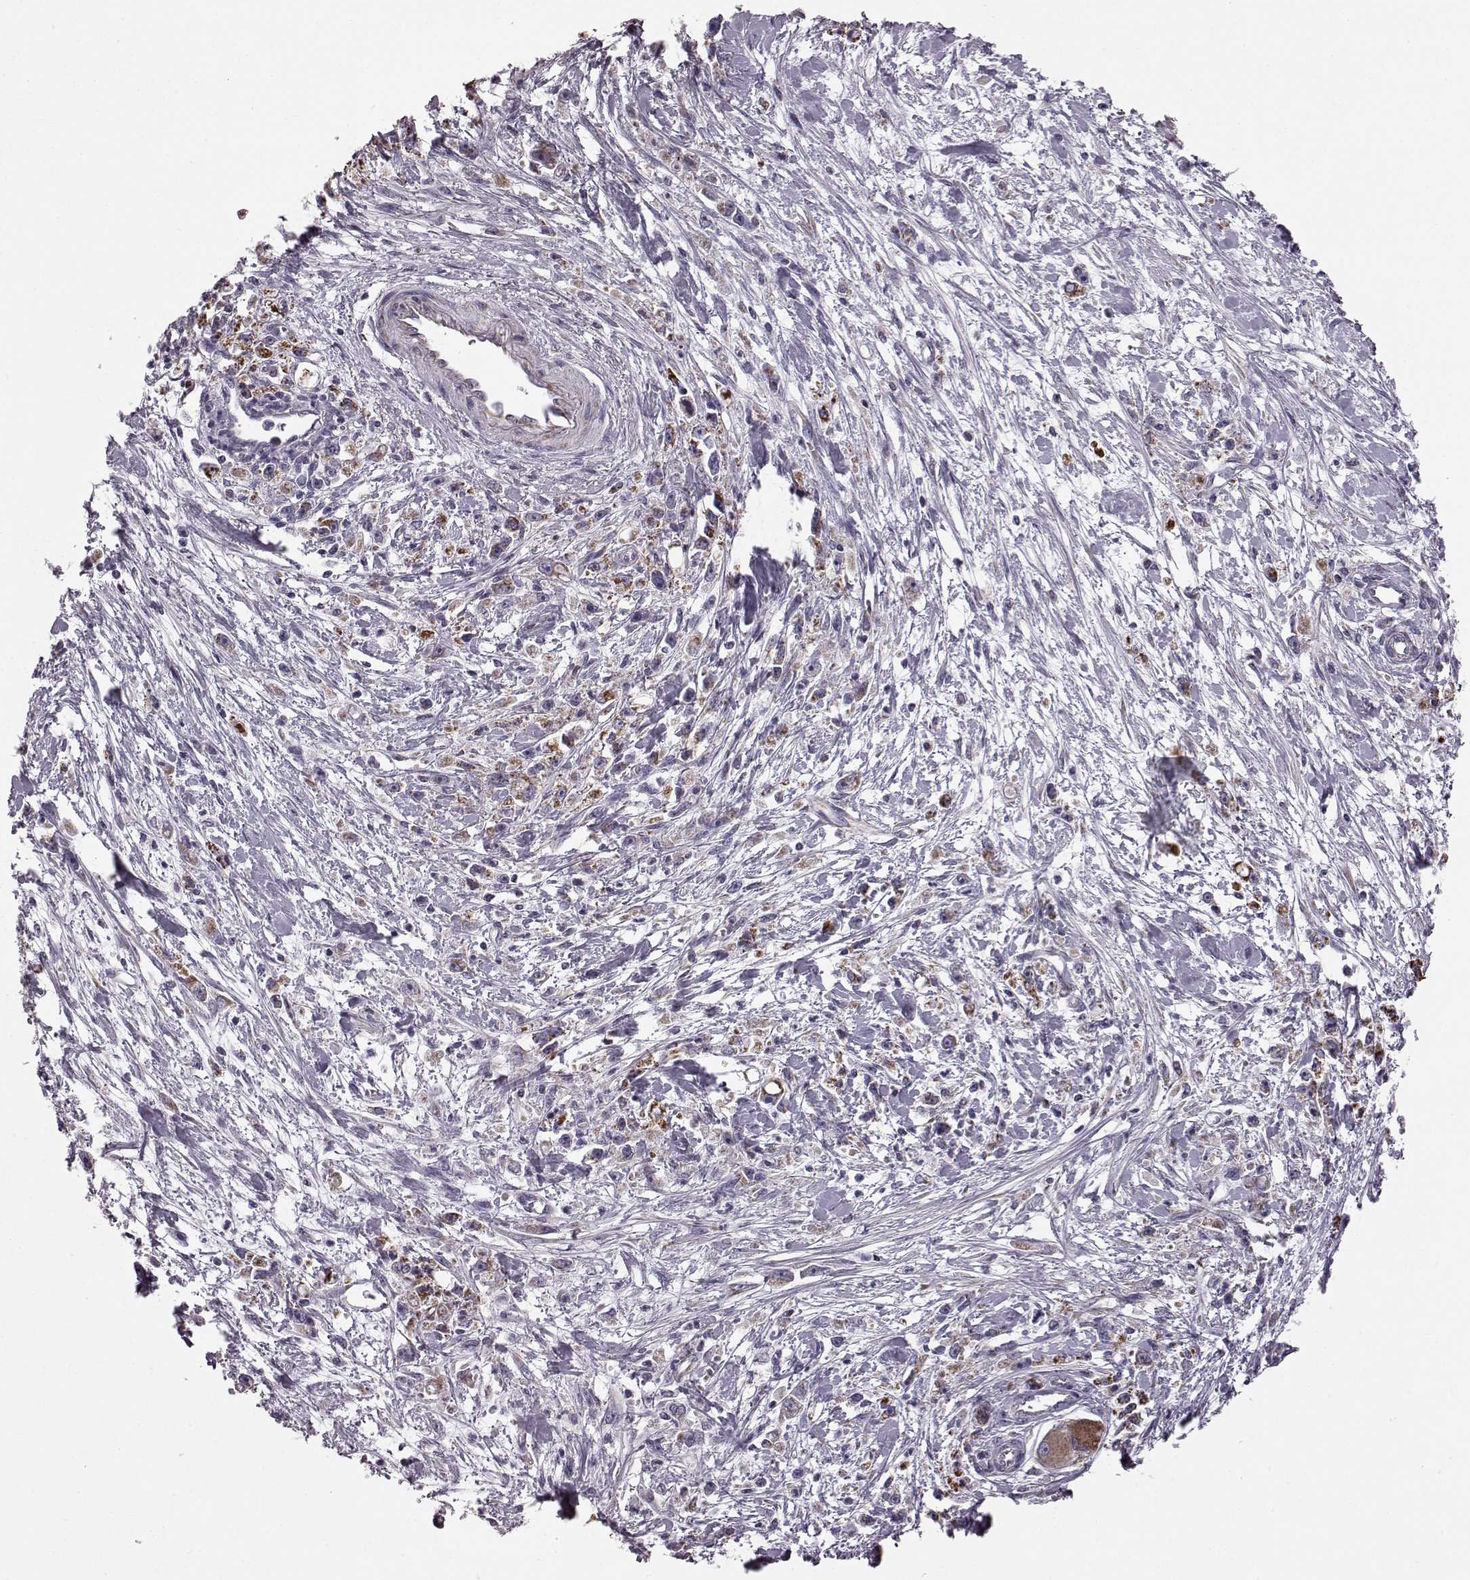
{"staining": {"intensity": "strong", "quantity": ">75%", "location": "cytoplasmic/membranous"}, "tissue": "stomach cancer", "cell_type": "Tumor cells", "image_type": "cancer", "snomed": [{"axis": "morphology", "description": "Adenocarcinoma, NOS"}, {"axis": "topography", "description": "Stomach"}], "caption": "Tumor cells demonstrate high levels of strong cytoplasmic/membranous staining in about >75% of cells in human adenocarcinoma (stomach).", "gene": "FAM8A1", "patient": {"sex": "female", "age": 59}}